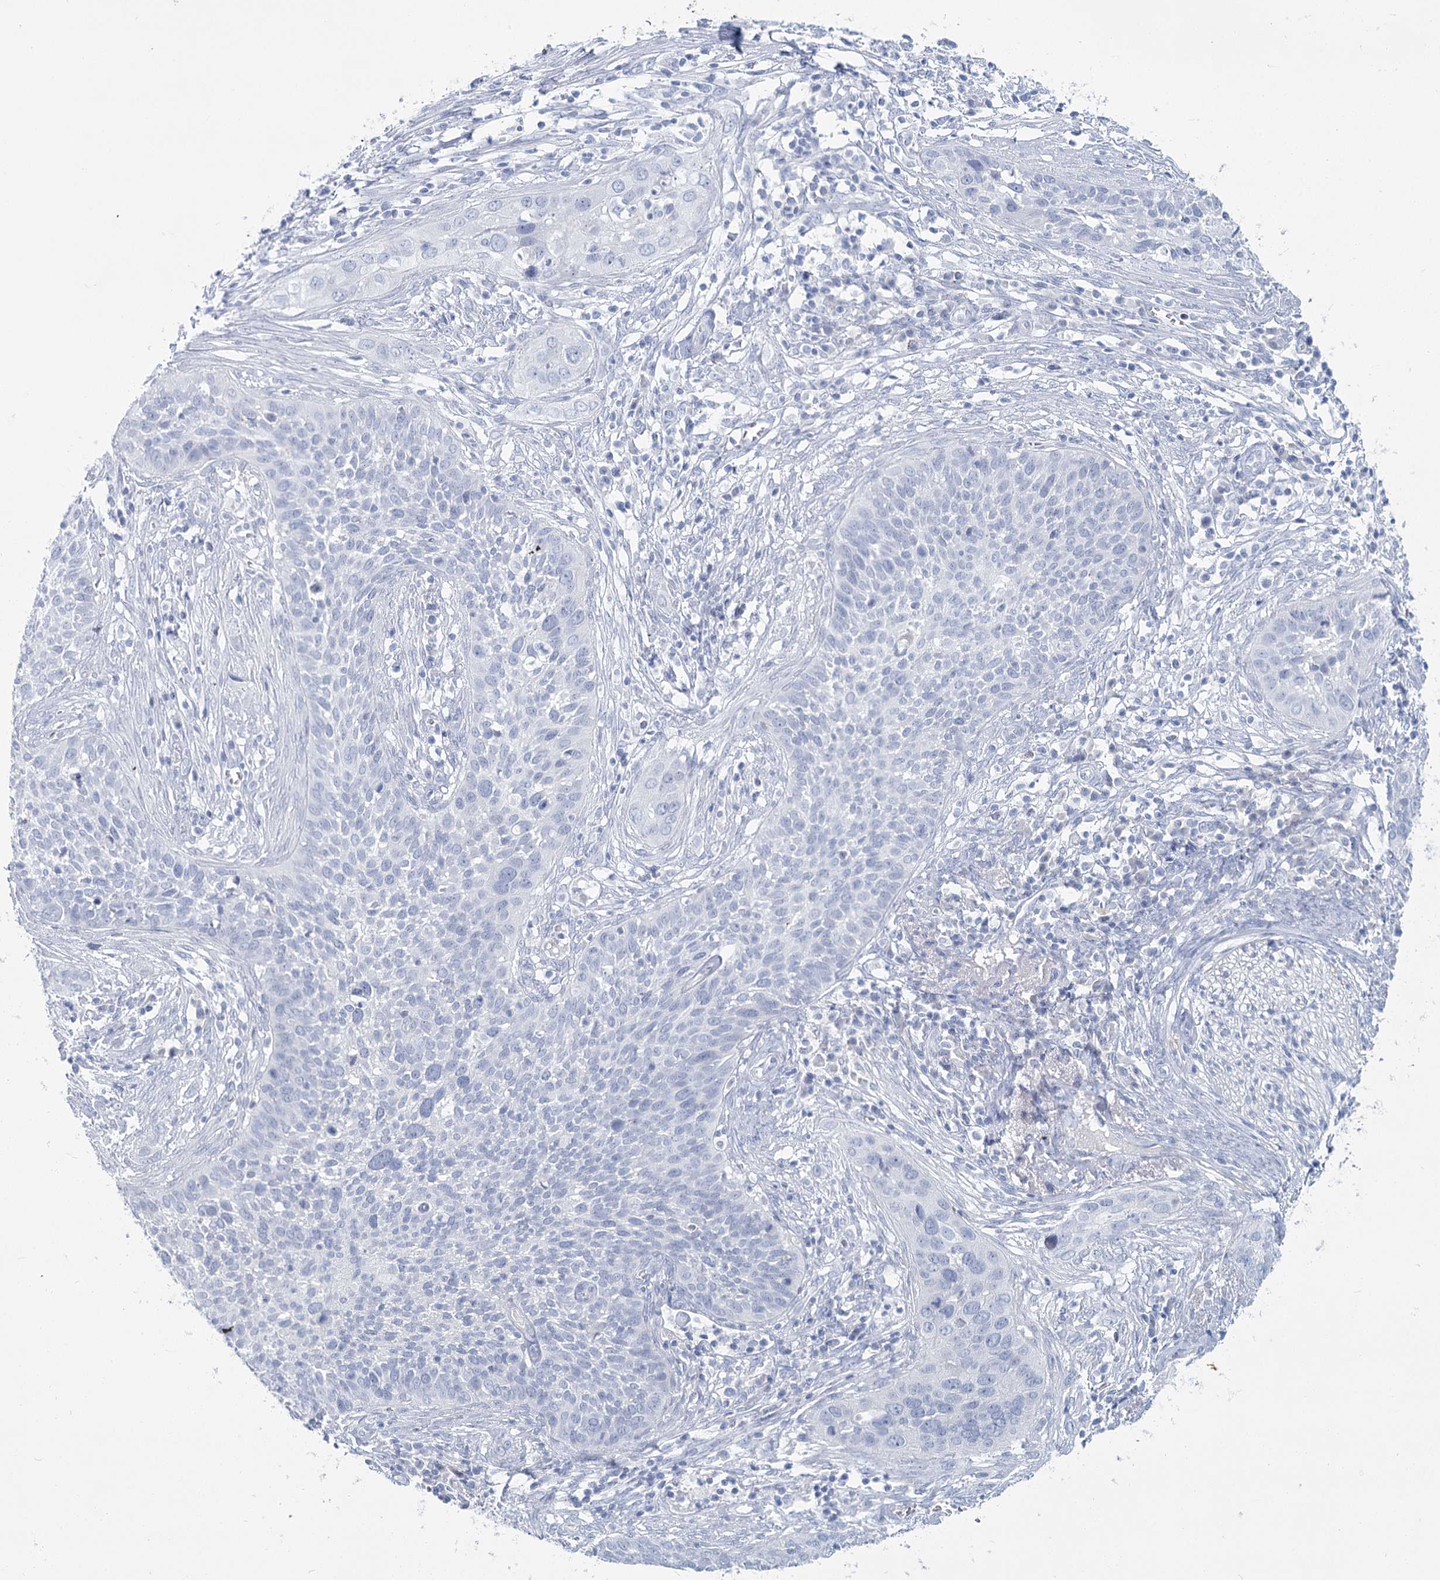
{"staining": {"intensity": "negative", "quantity": "none", "location": "none"}, "tissue": "cervical cancer", "cell_type": "Tumor cells", "image_type": "cancer", "snomed": [{"axis": "morphology", "description": "Squamous cell carcinoma, NOS"}, {"axis": "topography", "description": "Cervix"}], "caption": "Immunohistochemical staining of human squamous cell carcinoma (cervical) exhibits no significant staining in tumor cells.", "gene": "IFIT5", "patient": {"sex": "female", "age": 34}}